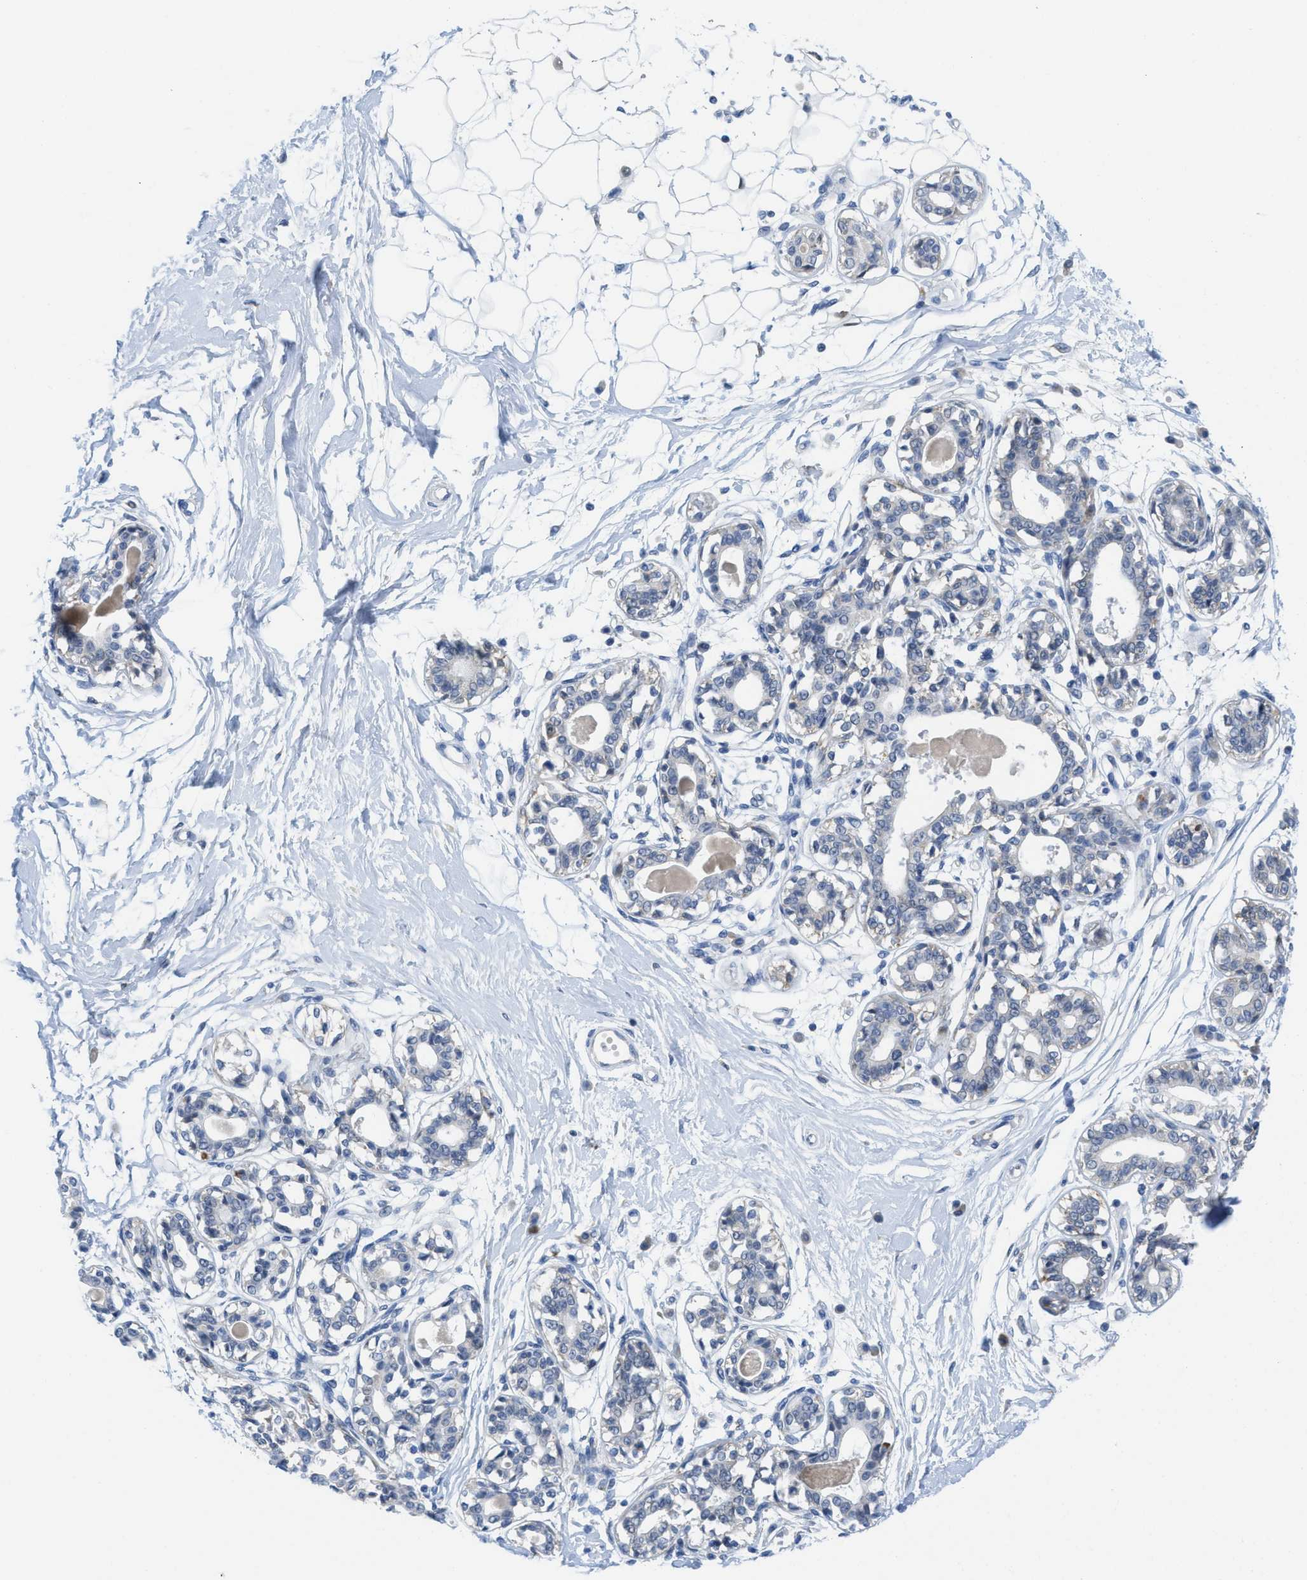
{"staining": {"intensity": "negative", "quantity": "none", "location": "none"}, "tissue": "breast", "cell_type": "Adipocytes", "image_type": "normal", "snomed": [{"axis": "morphology", "description": "Normal tissue, NOS"}, {"axis": "topography", "description": "Breast"}], "caption": "IHC image of unremarkable human breast stained for a protein (brown), which exhibits no staining in adipocytes.", "gene": "PTDSS1", "patient": {"sex": "female", "age": 45}}